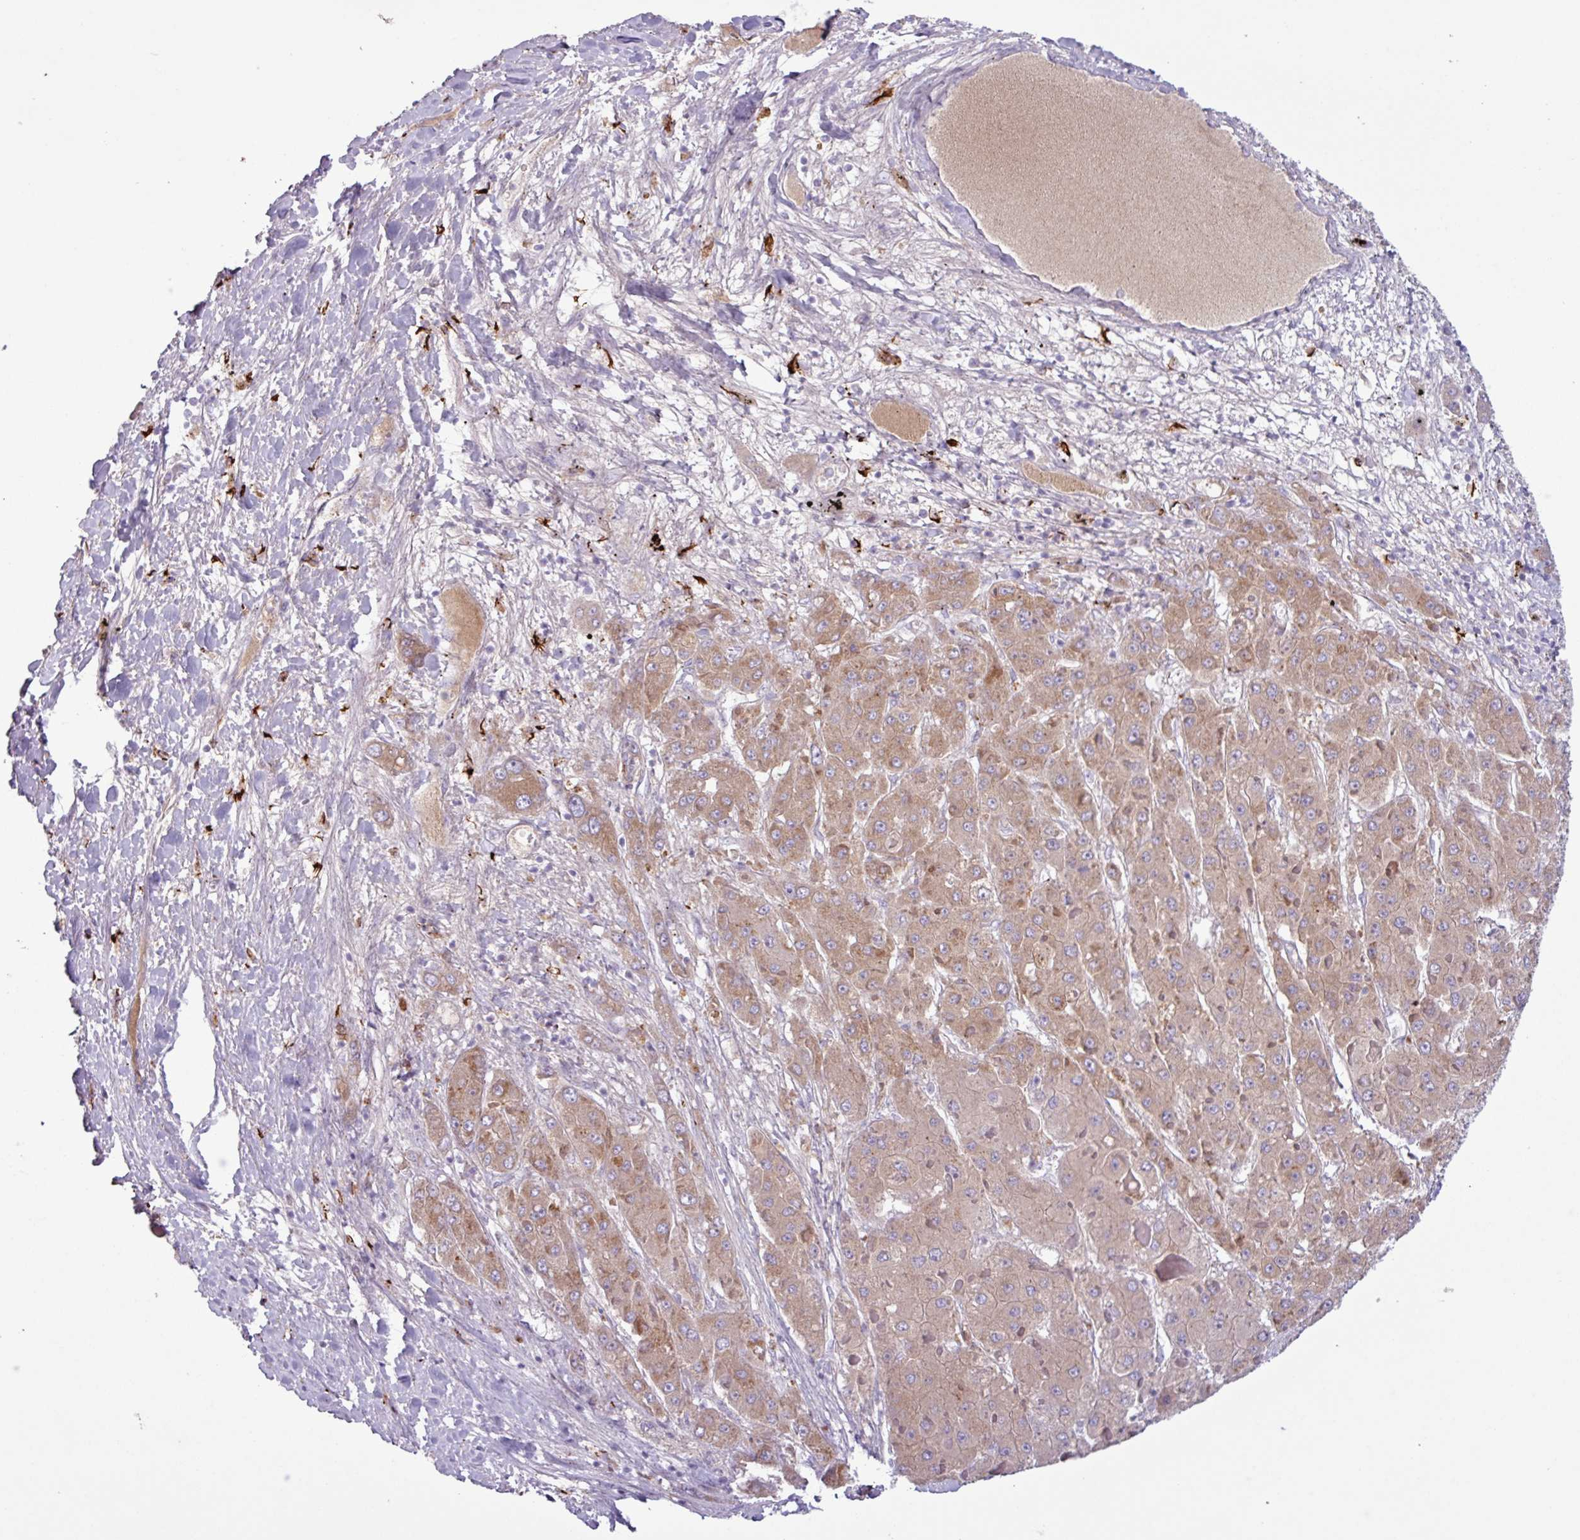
{"staining": {"intensity": "moderate", "quantity": ">75%", "location": "cytoplasmic/membranous"}, "tissue": "liver cancer", "cell_type": "Tumor cells", "image_type": "cancer", "snomed": [{"axis": "morphology", "description": "Carcinoma, Hepatocellular, NOS"}, {"axis": "topography", "description": "Liver"}], "caption": "Protein expression analysis of liver cancer (hepatocellular carcinoma) demonstrates moderate cytoplasmic/membranous staining in approximately >75% of tumor cells.", "gene": "C4B", "patient": {"sex": "female", "age": 73}}